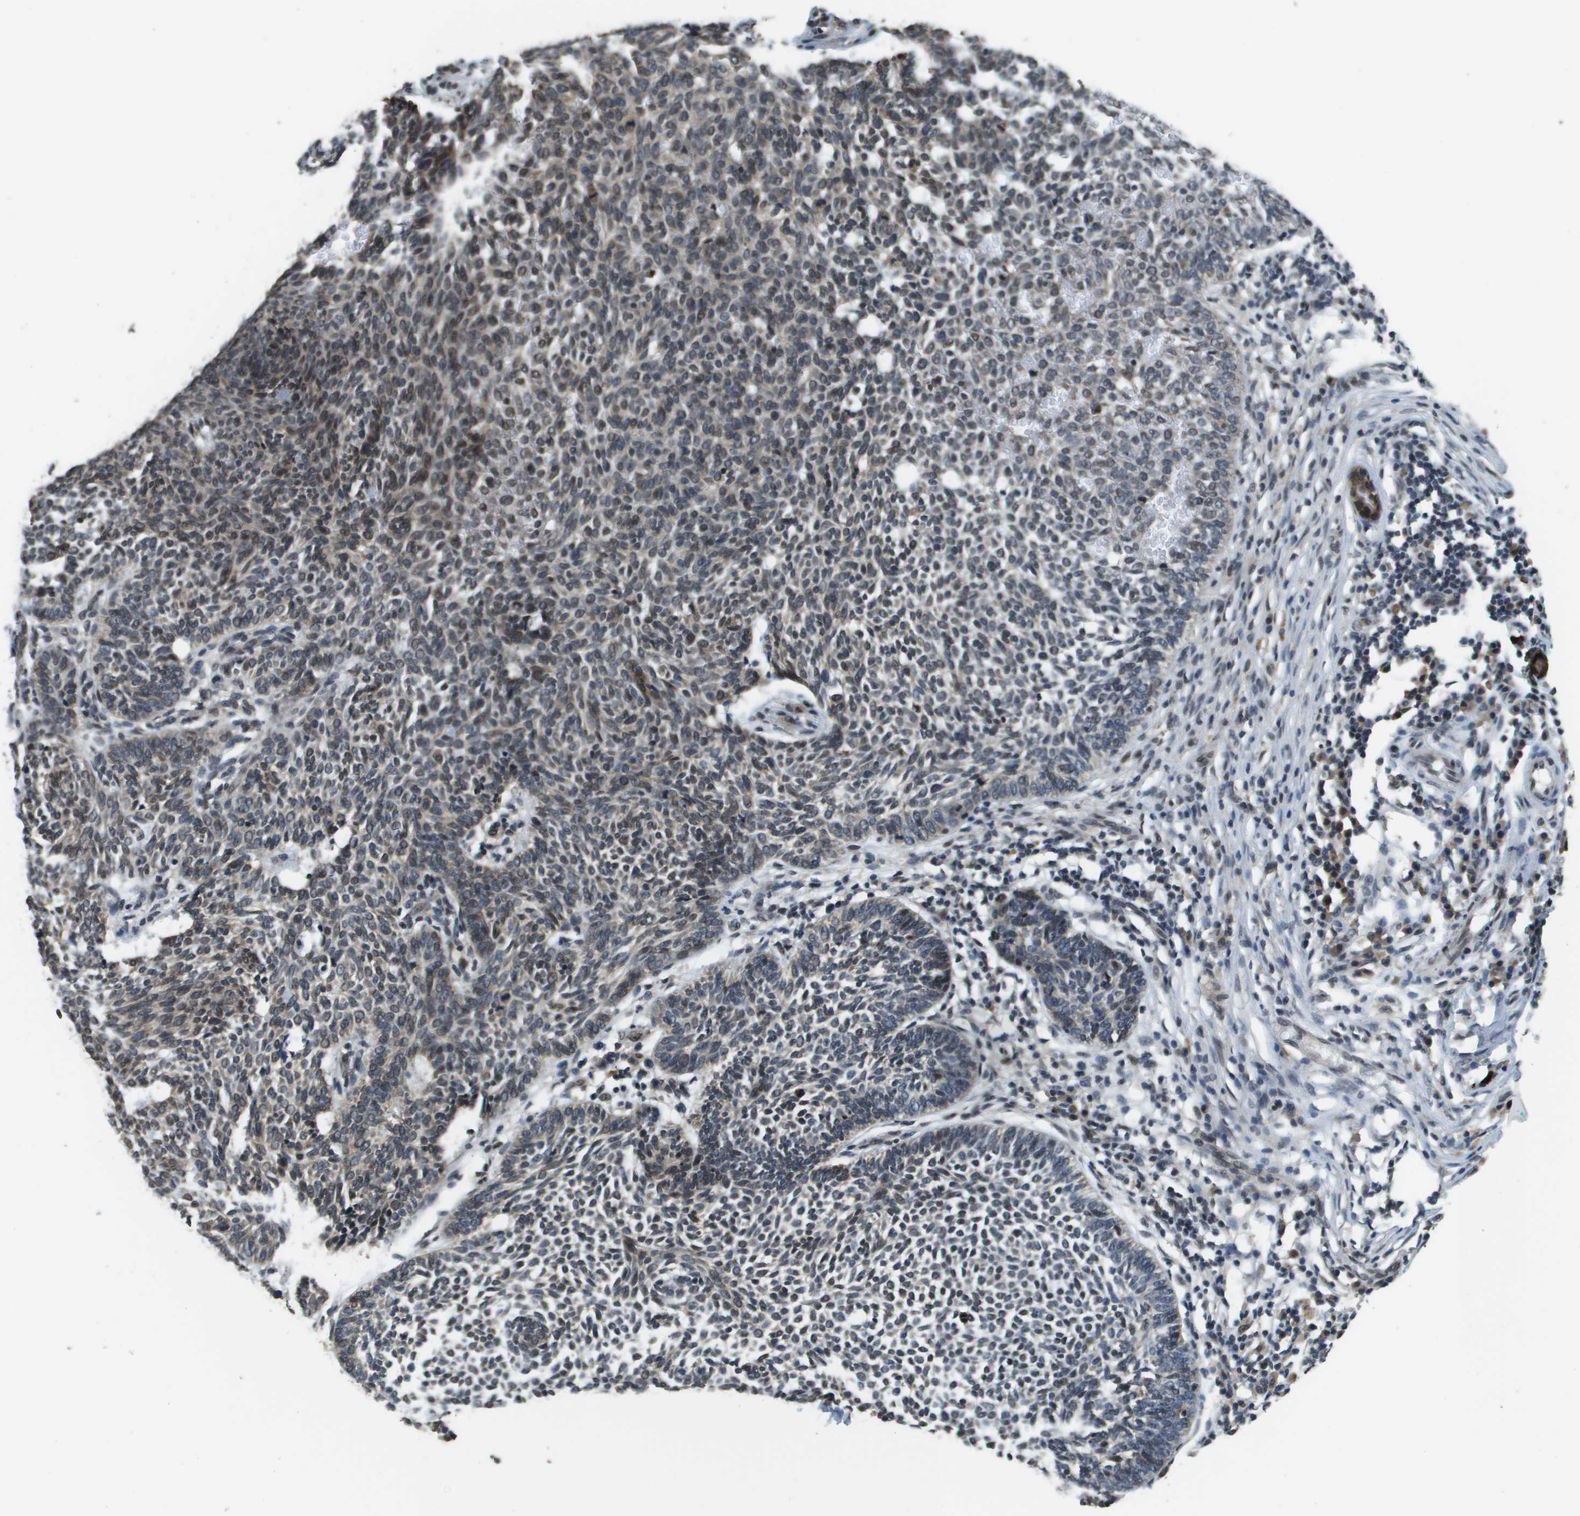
{"staining": {"intensity": "moderate", "quantity": "25%-75%", "location": "nuclear"}, "tissue": "skin cancer", "cell_type": "Tumor cells", "image_type": "cancer", "snomed": [{"axis": "morphology", "description": "Normal tissue, NOS"}, {"axis": "morphology", "description": "Basal cell carcinoma"}, {"axis": "topography", "description": "Skin"}], "caption": "Immunohistochemistry histopathology image of neoplastic tissue: human skin cancer stained using immunohistochemistry displays medium levels of moderate protein expression localized specifically in the nuclear of tumor cells, appearing as a nuclear brown color.", "gene": "FANCC", "patient": {"sex": "male", "age": 87}}